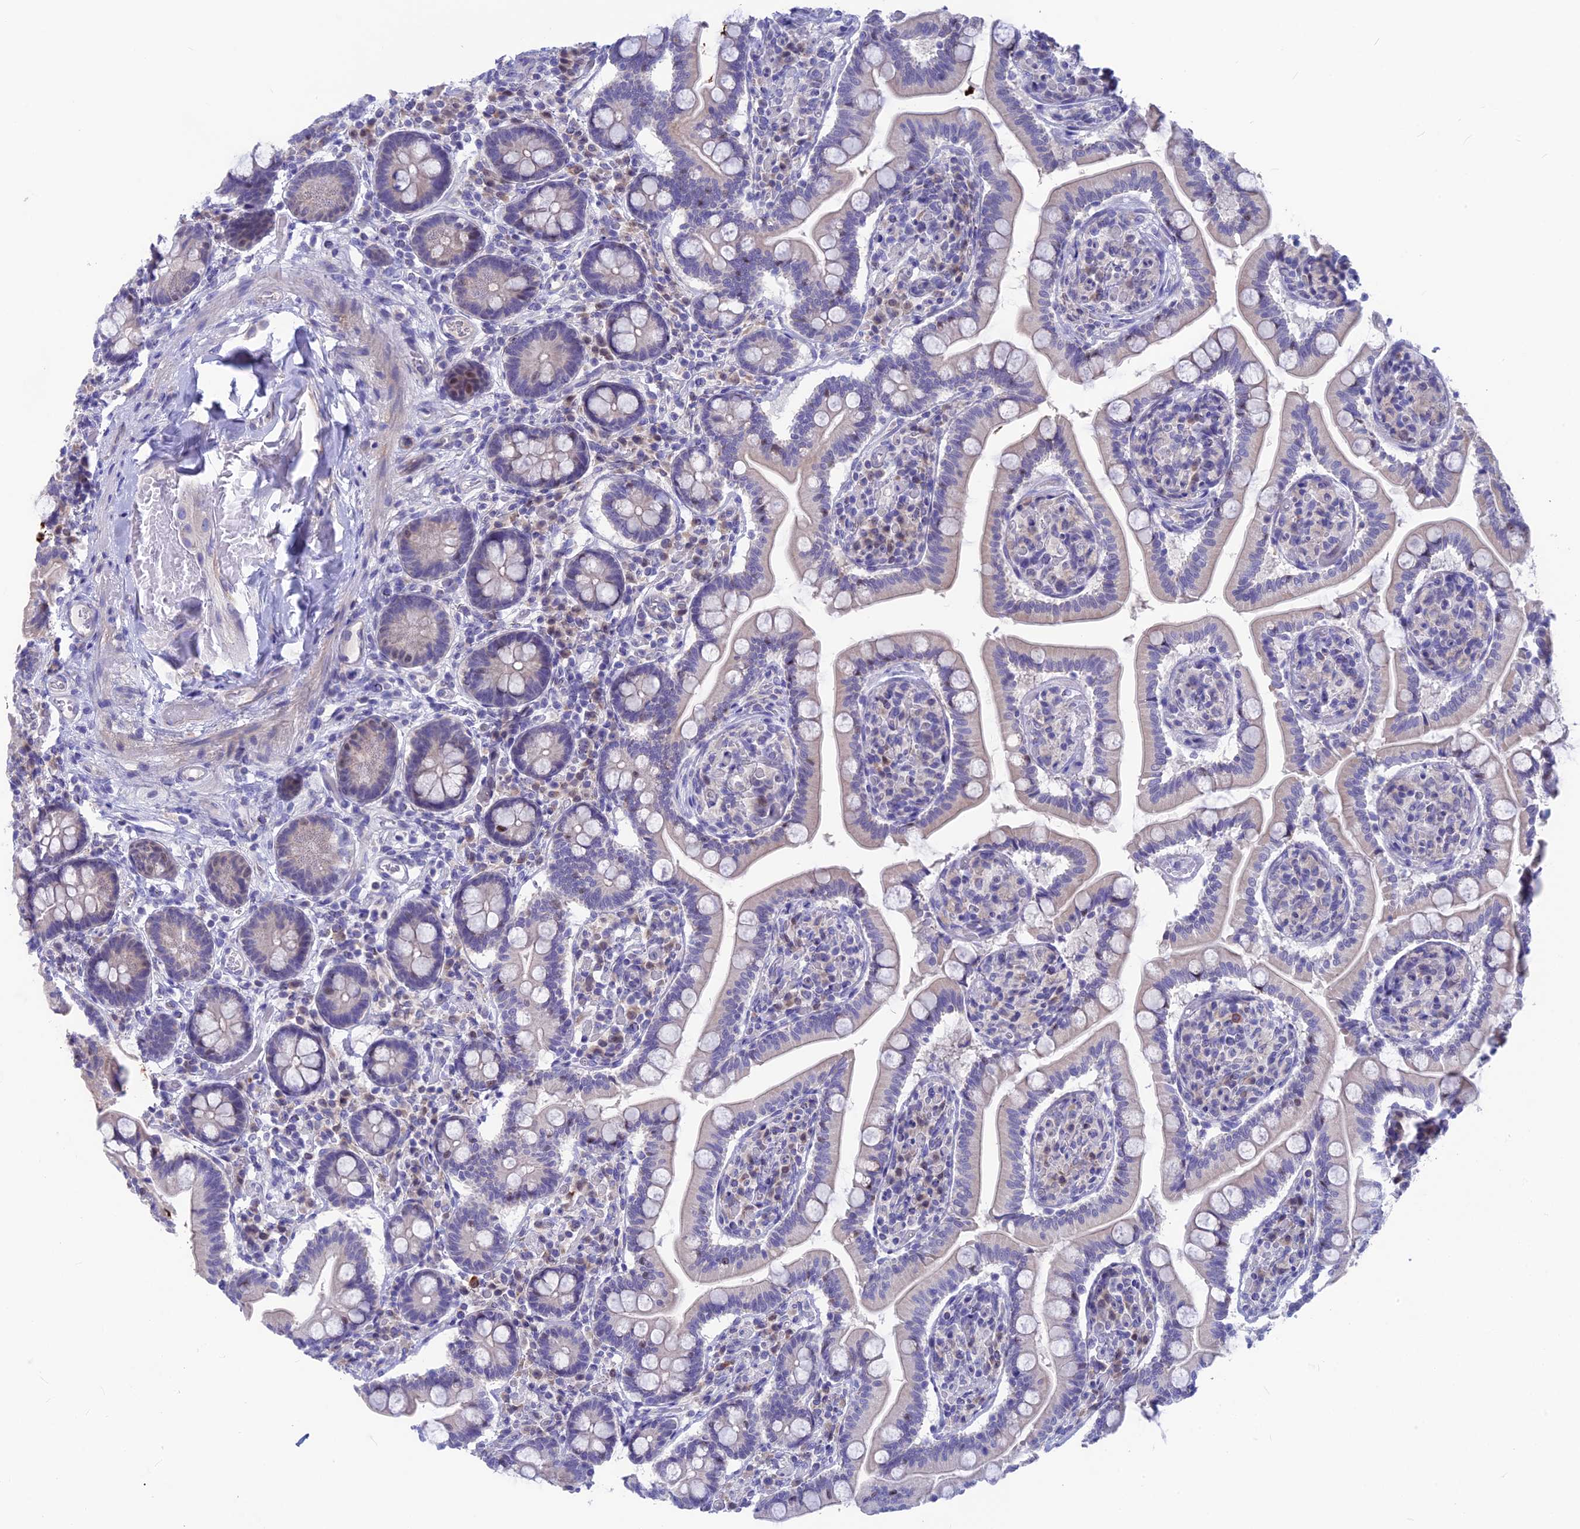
{"staining": {"intensity": "weak", "quantity": "25%-75%", "location": "cytoplasmic/membranous"}, "tissue": "small intestine", "cell_type": "Glandular cells", "image_type": "normal", "snomed": [{"axis": "morphology", "description": "Normal tissue, NOS"}, {"axis": "topography", "description": "Small intestine"}], "caption": "This histopathology image exhibits immunohistochemistry (IHC) staining of normal small intestine, with low weak cytoplasmic/membranous positivity in approximately 25%-75% of glandular cells.", "gene": "SNTN", "patient": {"sex": "female", "age": 64}}